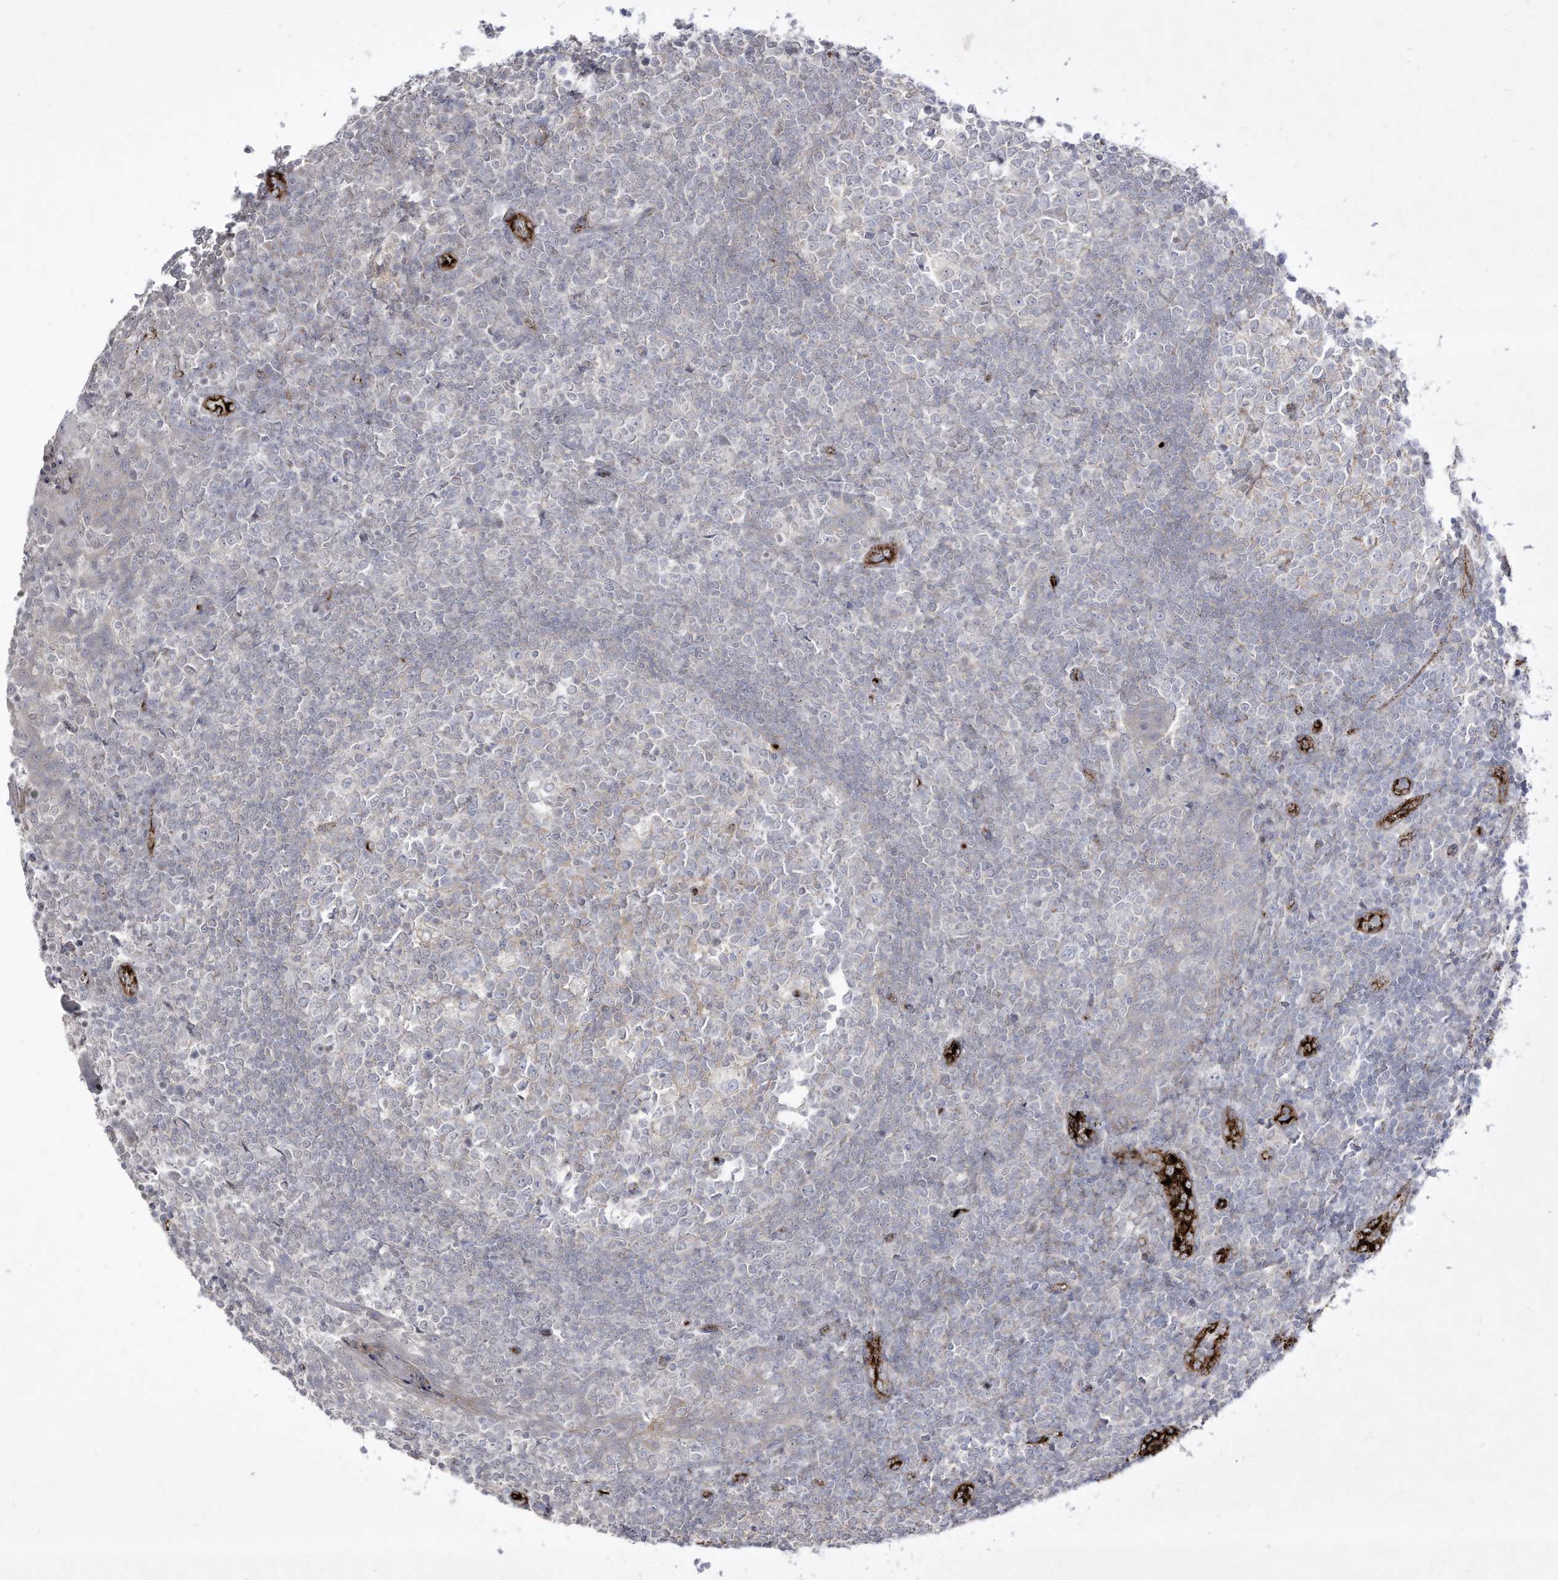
{"staining": {"intensity": "negative", "quantity": "none", "location": "none"}, "tissue": "tonsil", "cell_type": "Germinal center cells", "image_type": "normal", "snomed": [{"axis": "morphology", "description": "Normal tissue, NOS"}, {"axis": "topography", "description": "Tonsil"}], "caption": "DAB (3,3'-diaminobenzidine) immunohistochemical staining of unremarkable human tonsil displays no significant positivity in germinal center cells.", "gene": "ZGRF1", "patient": {"sex": "female", "age": 19}}